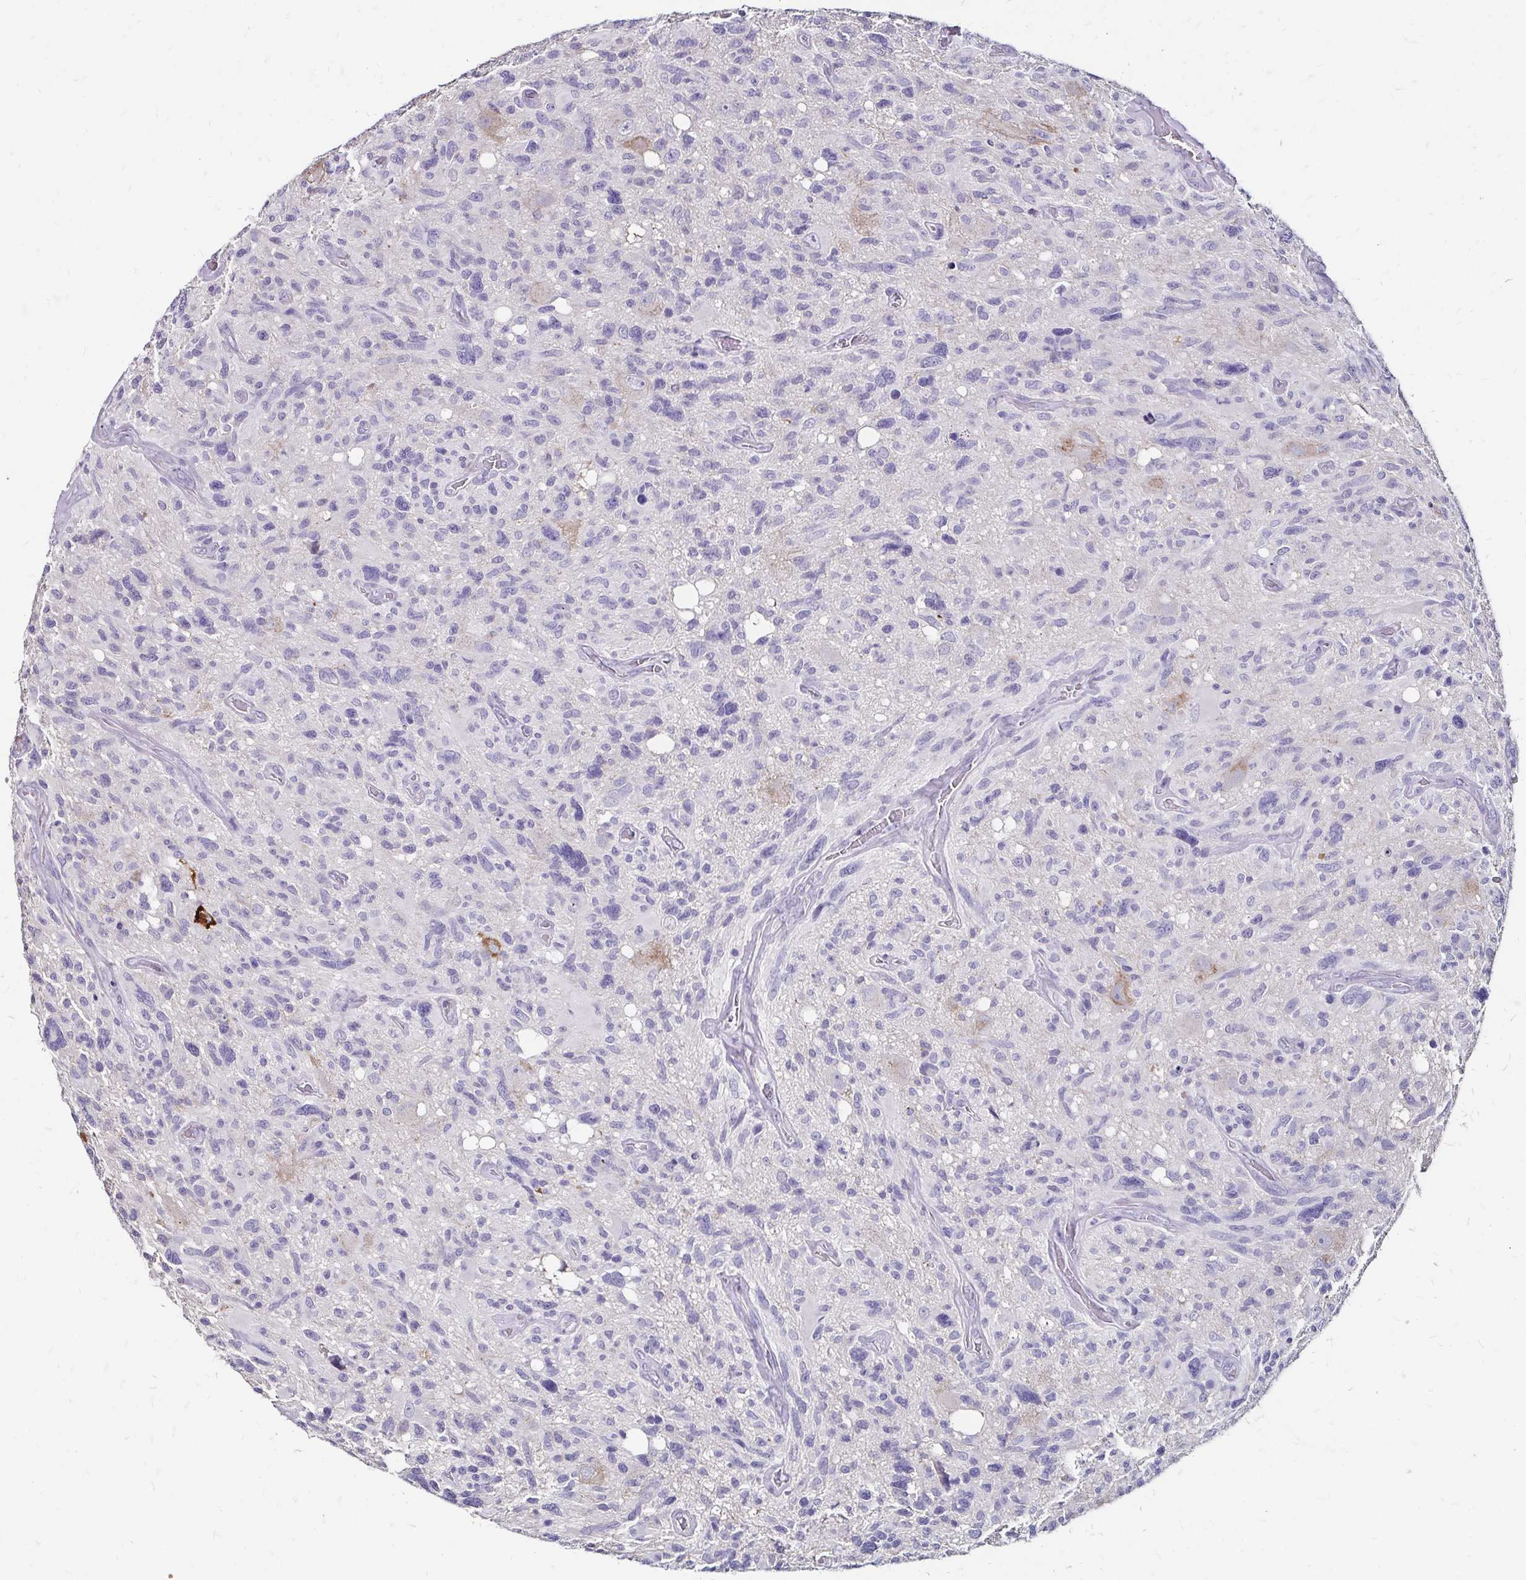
{"staining": {"intensity": "negative", "quantity": "none", "location": "none"}, "tissue": "glioma", "cell_type": "Tumor cells", "image_type": "cancer", "snomed": [{"axis": "morphology", "description": "Glioma, malignant, High grade"}, {"axis": "topography", "description": "Brain"}], "caption": "Immunohistochemistry (IHC) of glioma demonstrates no staining in tumor cells.", "gene": "SCG3", "patient": {"sex": "male", "age": 49}}